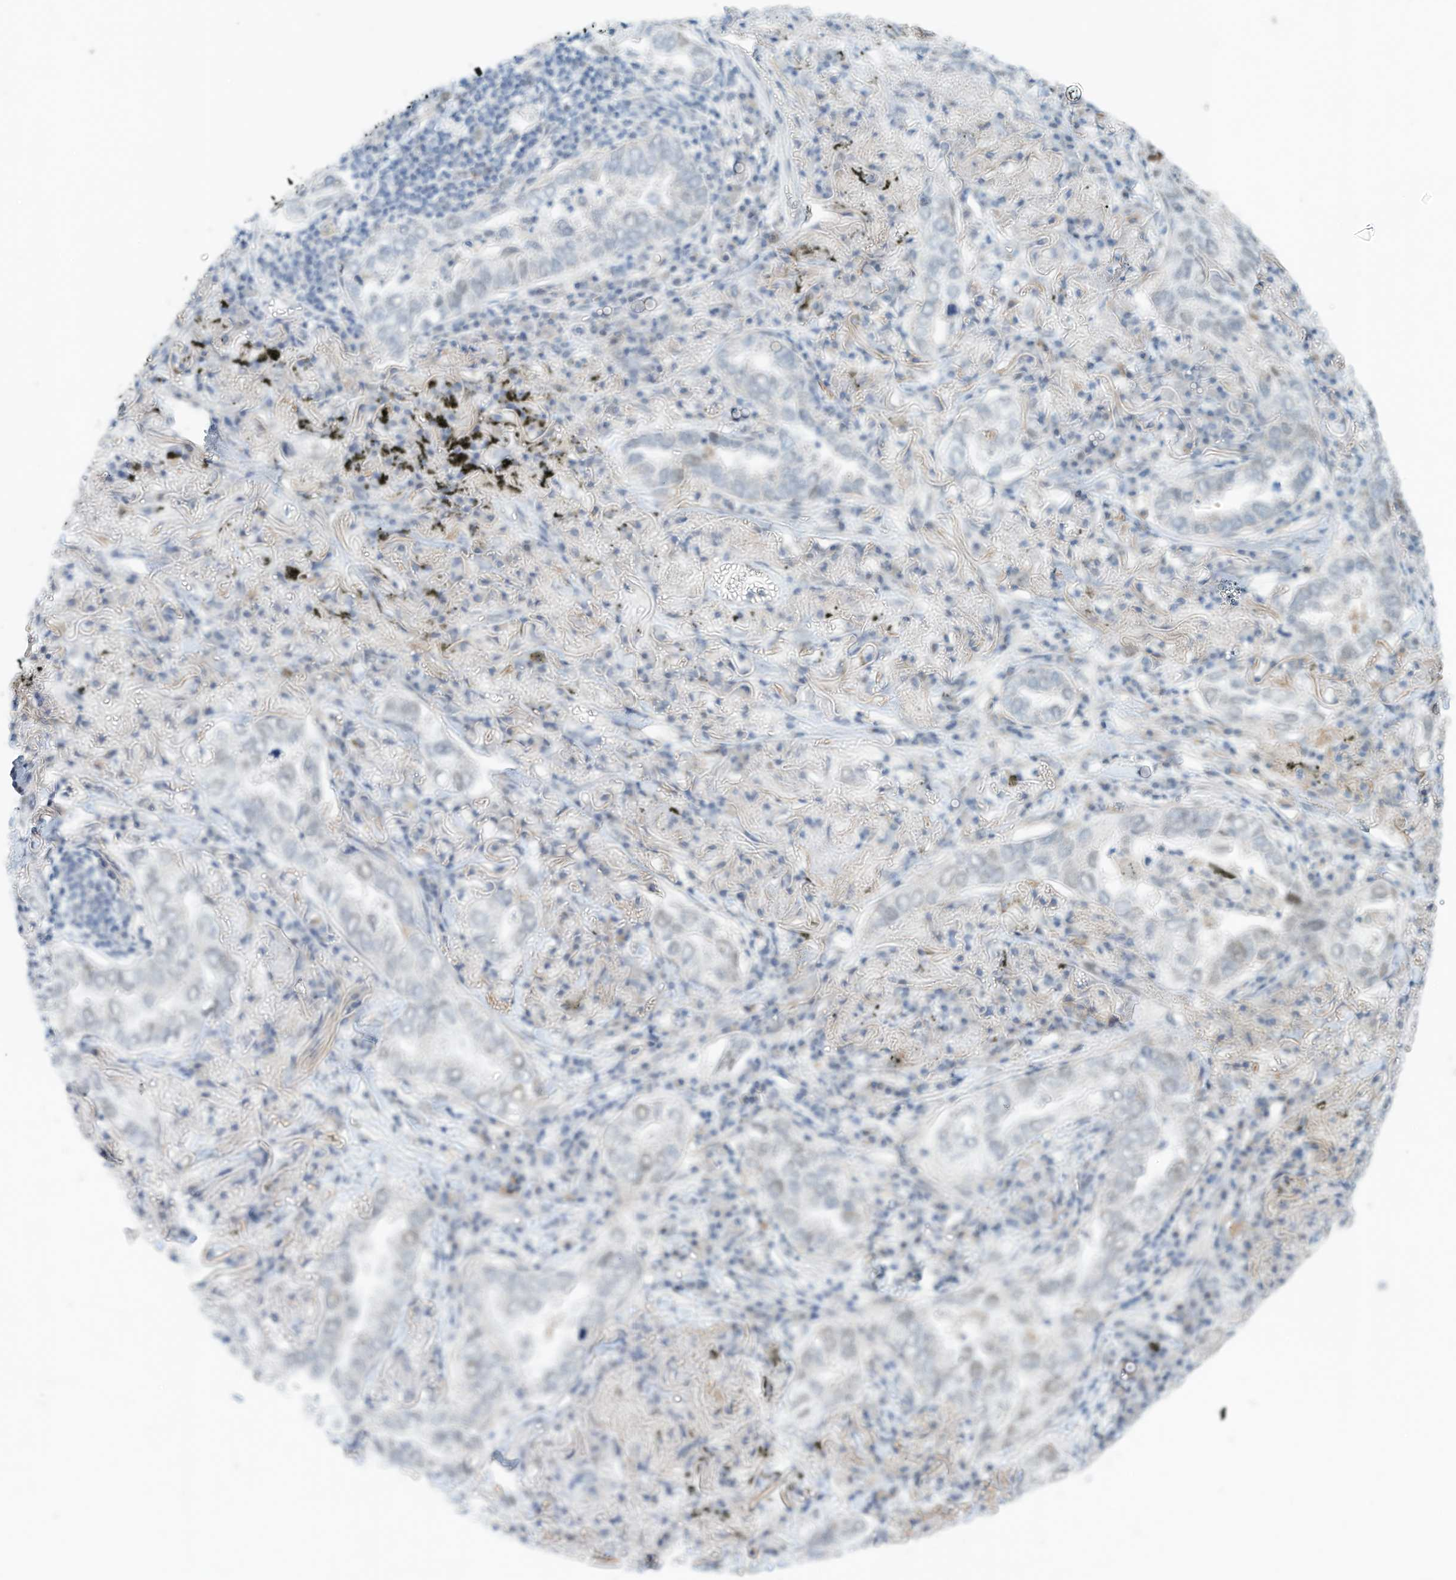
{"staining": {"intensity": "moderate", "quantity": "<25%", "location": "nuclear"}, "tissue": "lung cancer", "cell_type": "Tumor cells", "image_type": "cancer", "snomed": [{"axis": "morphology", "description": "Adenocarcinoma, NOS"}, {"axis": "topography", "description": "Lung"}], "caption": "High-magnification brightfield microscopy of lung cancer stained with DAB (3,3'-diaminobenzidine) (brown) and counterstained with hematoxylin (blue). tumor cells exhibit moderate nuclear staining is present in approximately<25% of cells.", "gene": "ARHGAP28", "patient": {"sex": "male", "age": 65}}